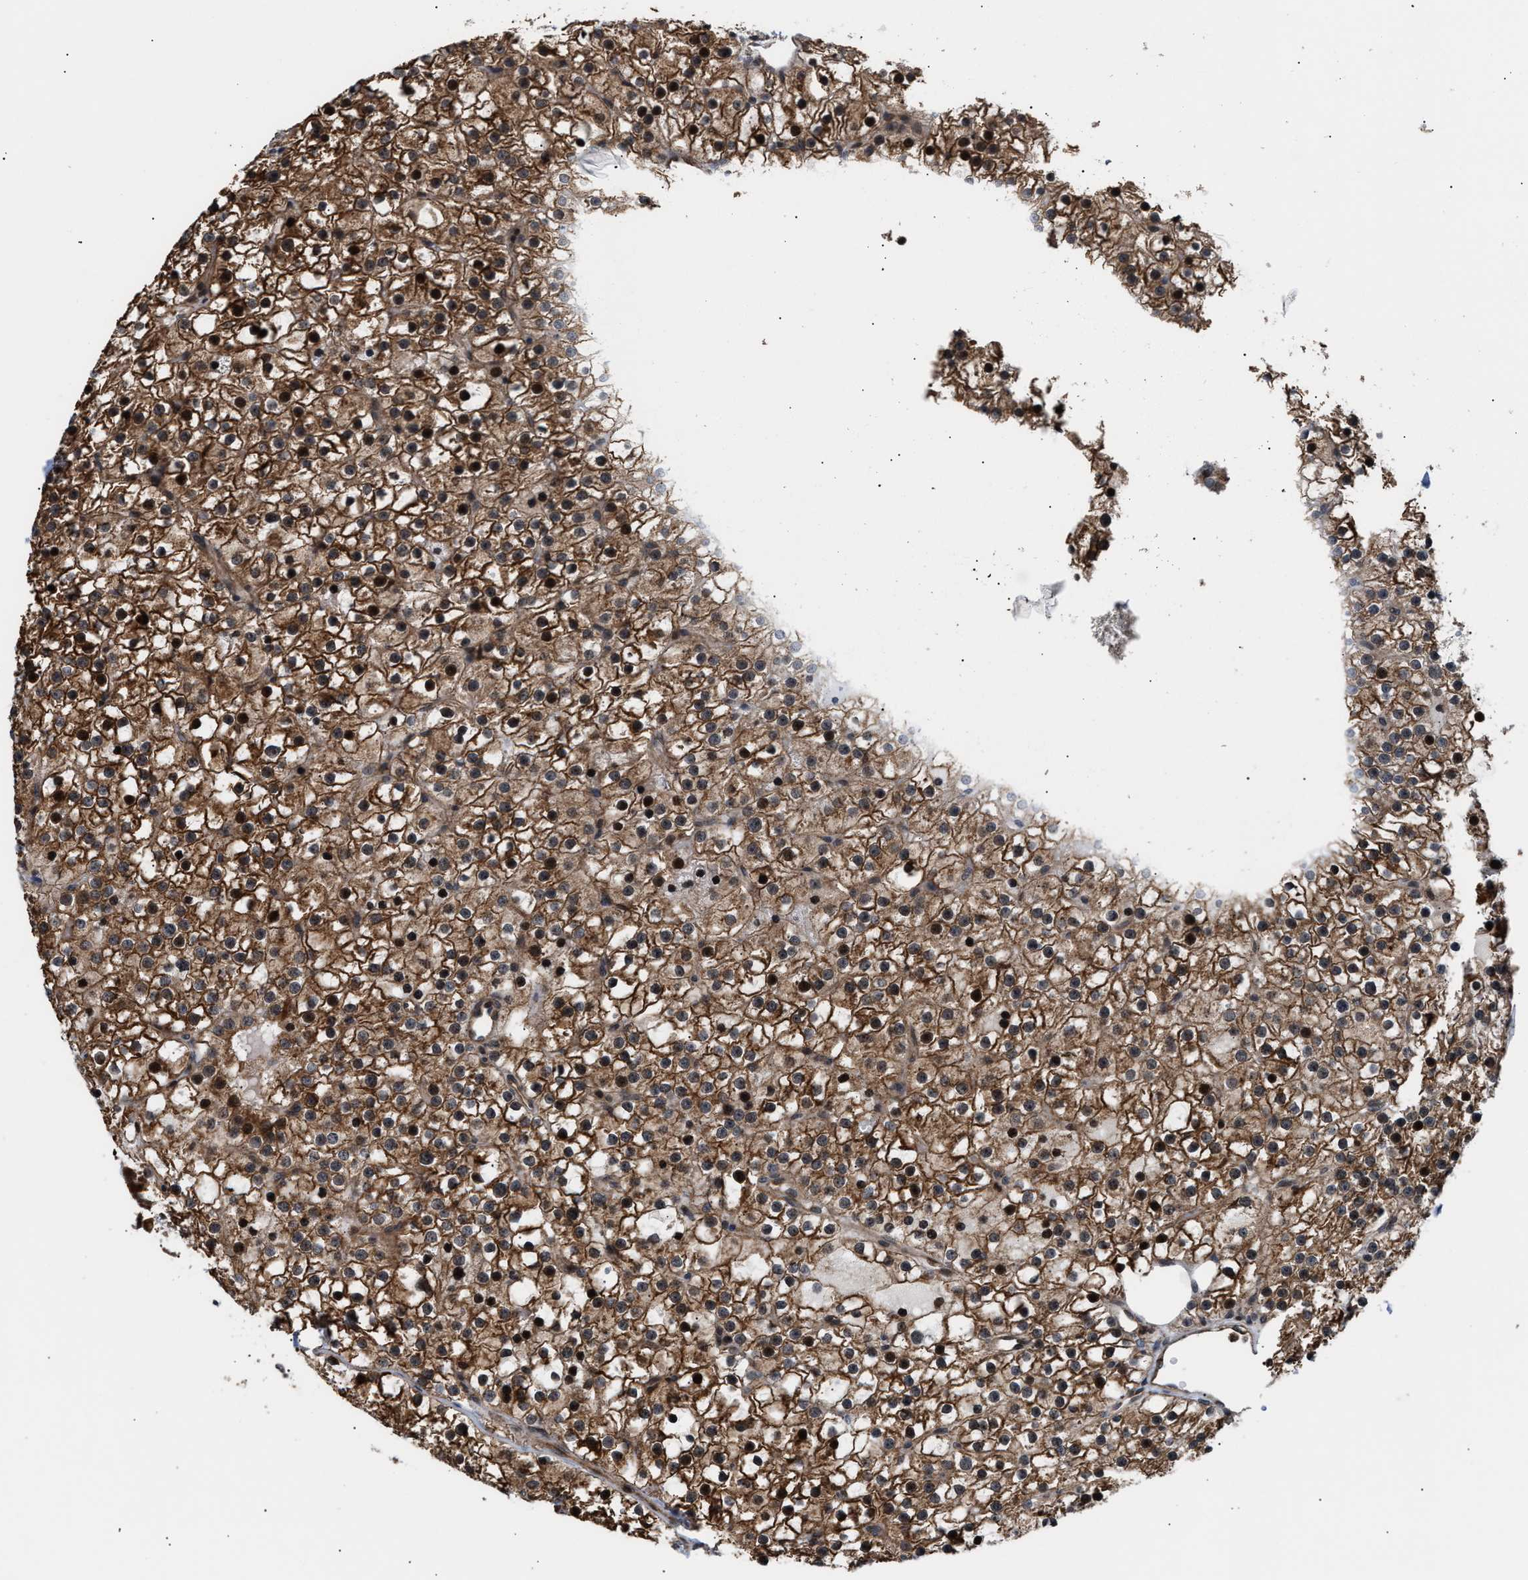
{"staining": {"intensity": "moderate", "quantity": ">75%", "location": "cytoplasmic/membranous,nuclear"}, "tissue": "parathyroid gland", "cell_type": "Glandular cells", "image_type": "normal", "snomed": [{"axis": "morphology", "description": "Normal tissue, NOS"}, {"axis": "morphology", "description": "Adenoma, NOS"}, {"axis": "topography", "description": "Parathyroid gland"}], "caption": "DAB (3,3'-diaminobenzidine) immunohistochemical staining of normal parathyroid gland displays moderate cytoplasmic/membranous,nuclear protein staining in approximately >75% of glandular cells. (Stains: DAB in brown, nuclei in blue, Microscopy: brightfield microscopy at high magnification).", "gene": "STAU2", "patient": {"sex": "female", "age": 70}}